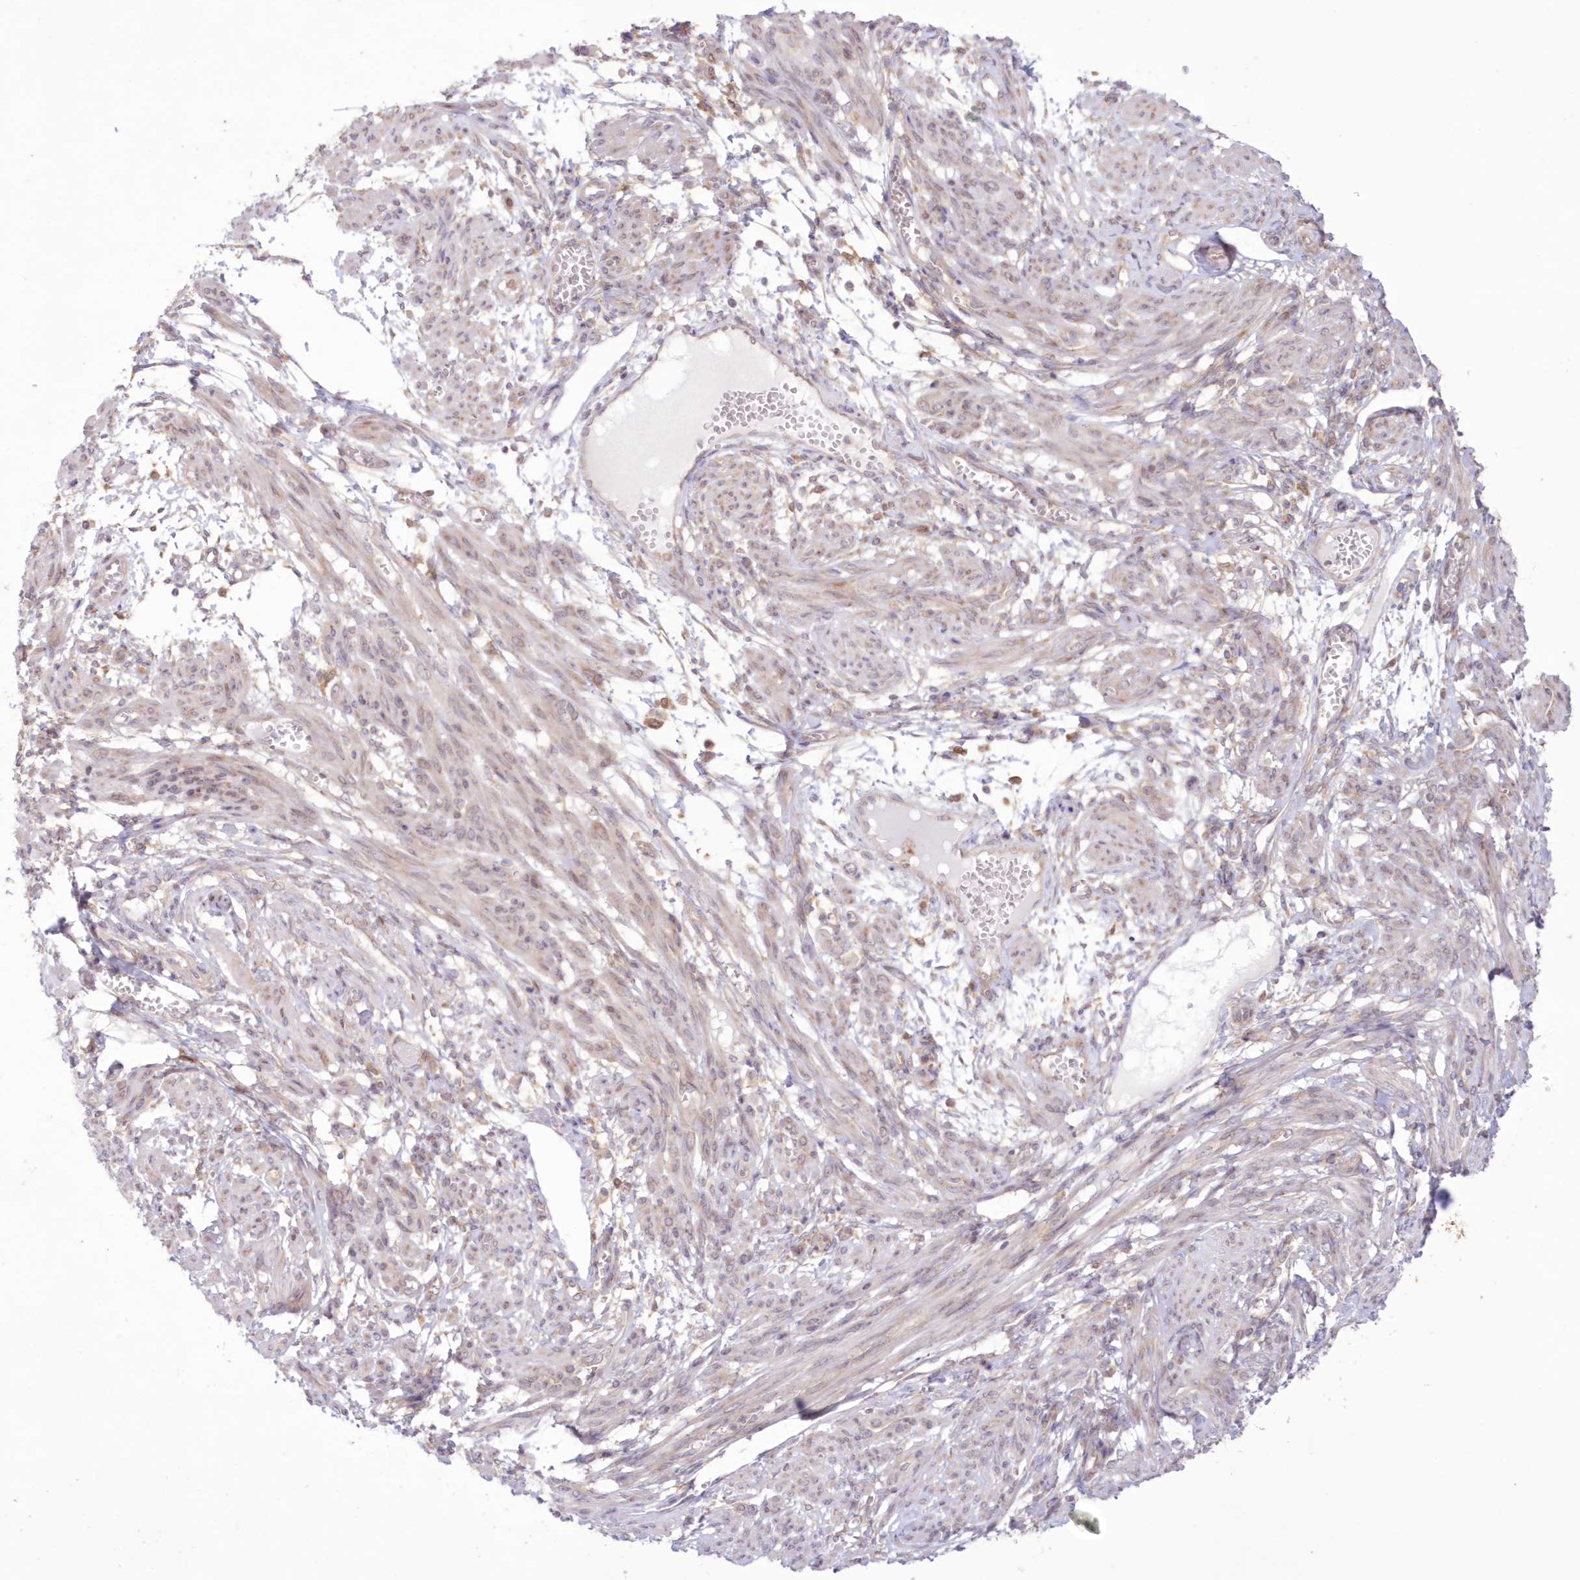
{"staining": {"intensity": "weak", "quantity": "<25%", "location": "cytoplasmic/membranous"}, "tissue": "smooth muscle", "cell_type": "Smooth muscle cells", "image_type": "normal", "snomed": [{"axis": "morphology", "description": "Normal tissue, NOS"}, {"axis": "topography", "description": "Smooth muscle"}], "caption": "A high-resolution image shows immunohistochemistry (IHC) staining of normal smooth muscle, which exhibits no significant staining in smooth muscle cells.", "gene": "RNPEP", "patient": {"sex": "female", "age": 39}}